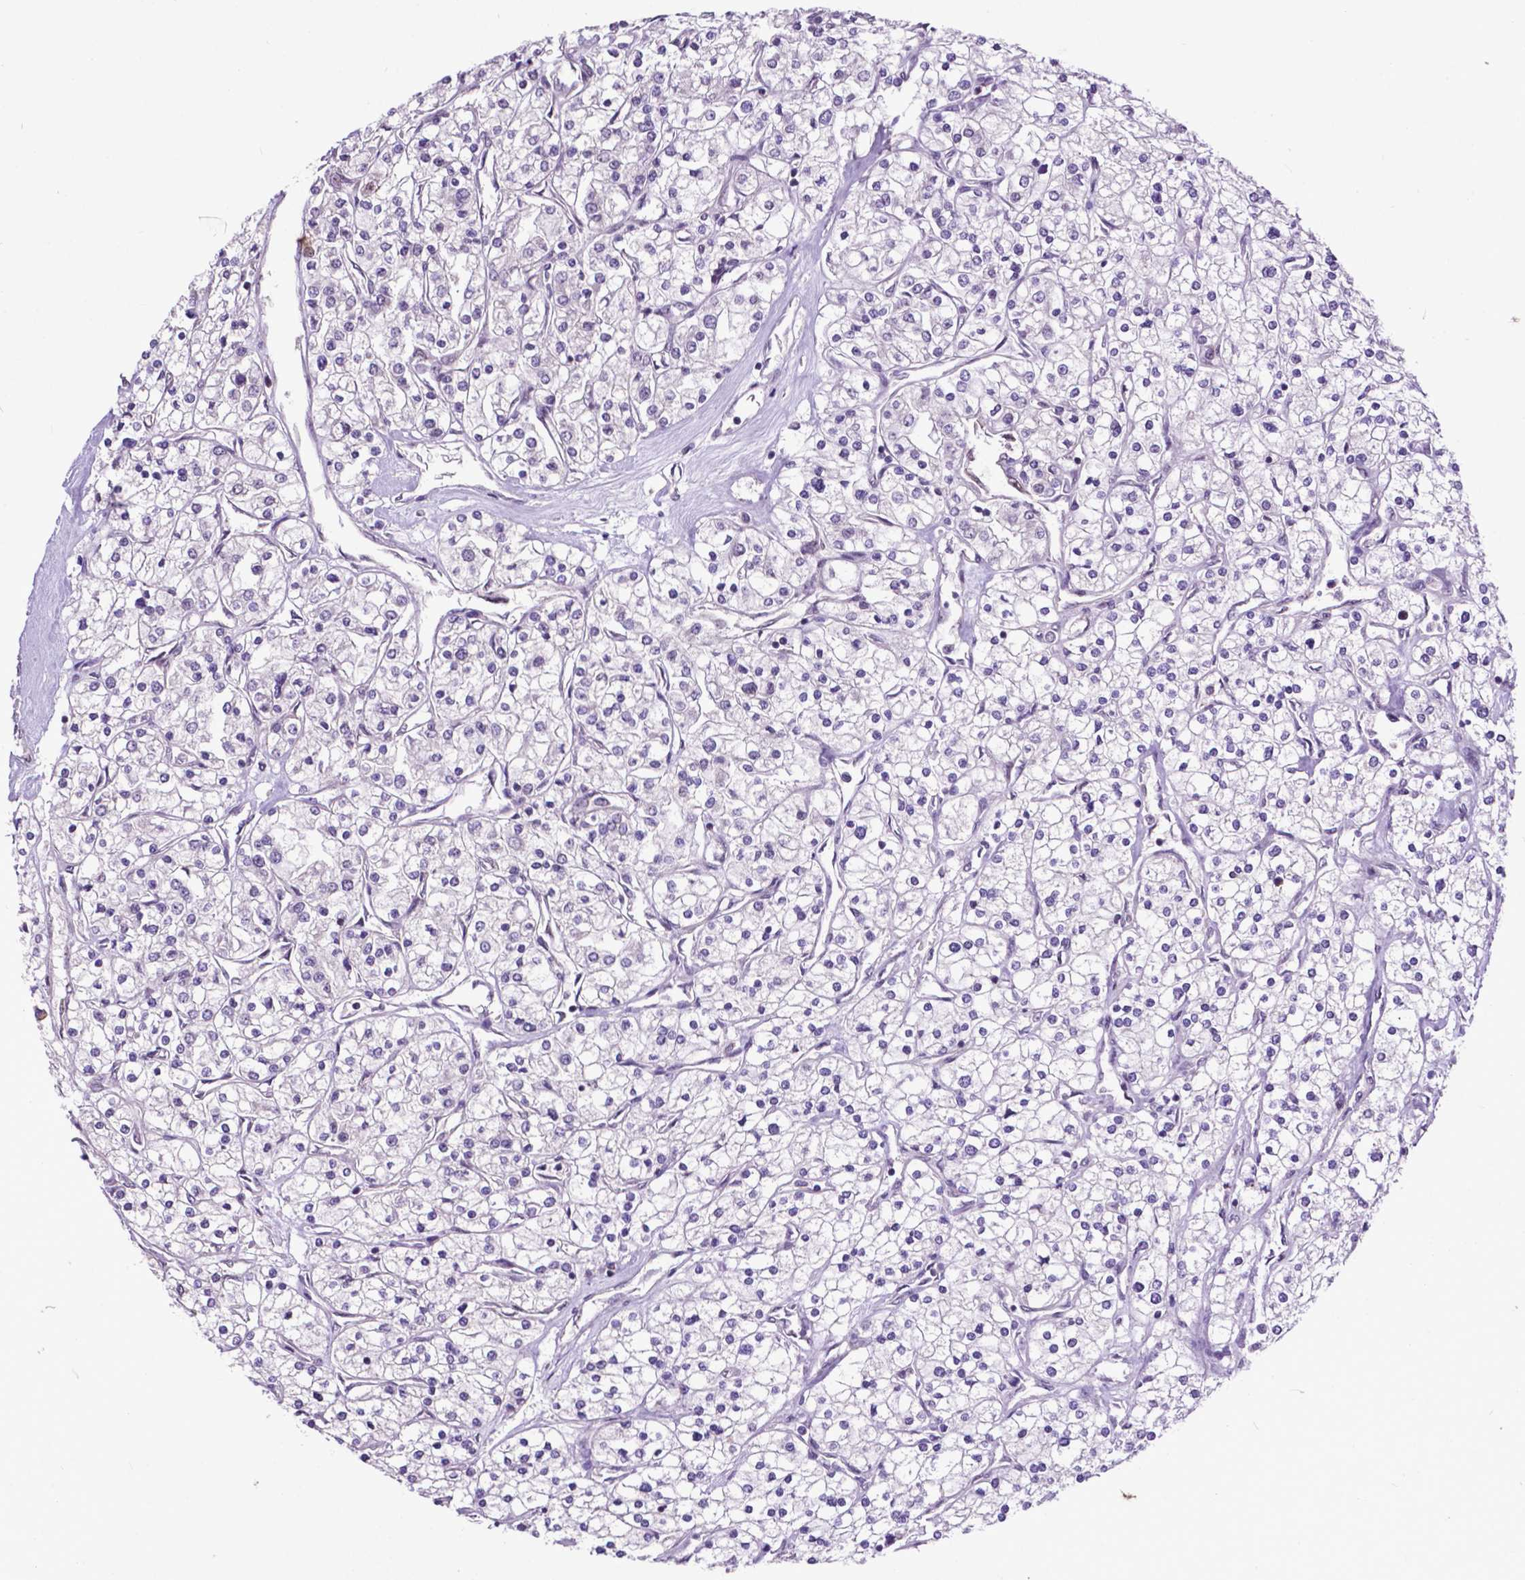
{"staining": {"intensity": "negative", "quantity": "none", "location": "none"}, "tissue": "renal cancer", "cell_type": "Tumor cells", "image_type": "cancer", "snomed": [{"axis": "morphology", "description": "Adenocarcinoma, NOS"}, {"axis": "topography", "description": "Kidney"}], "caption": "Immunohistochemistry (IHC) of renal cancer (adenocarcinoma) shows no staining in tumor cells.", "gene": "FAF1", "patient": {"sex": "male", "age": 80}}